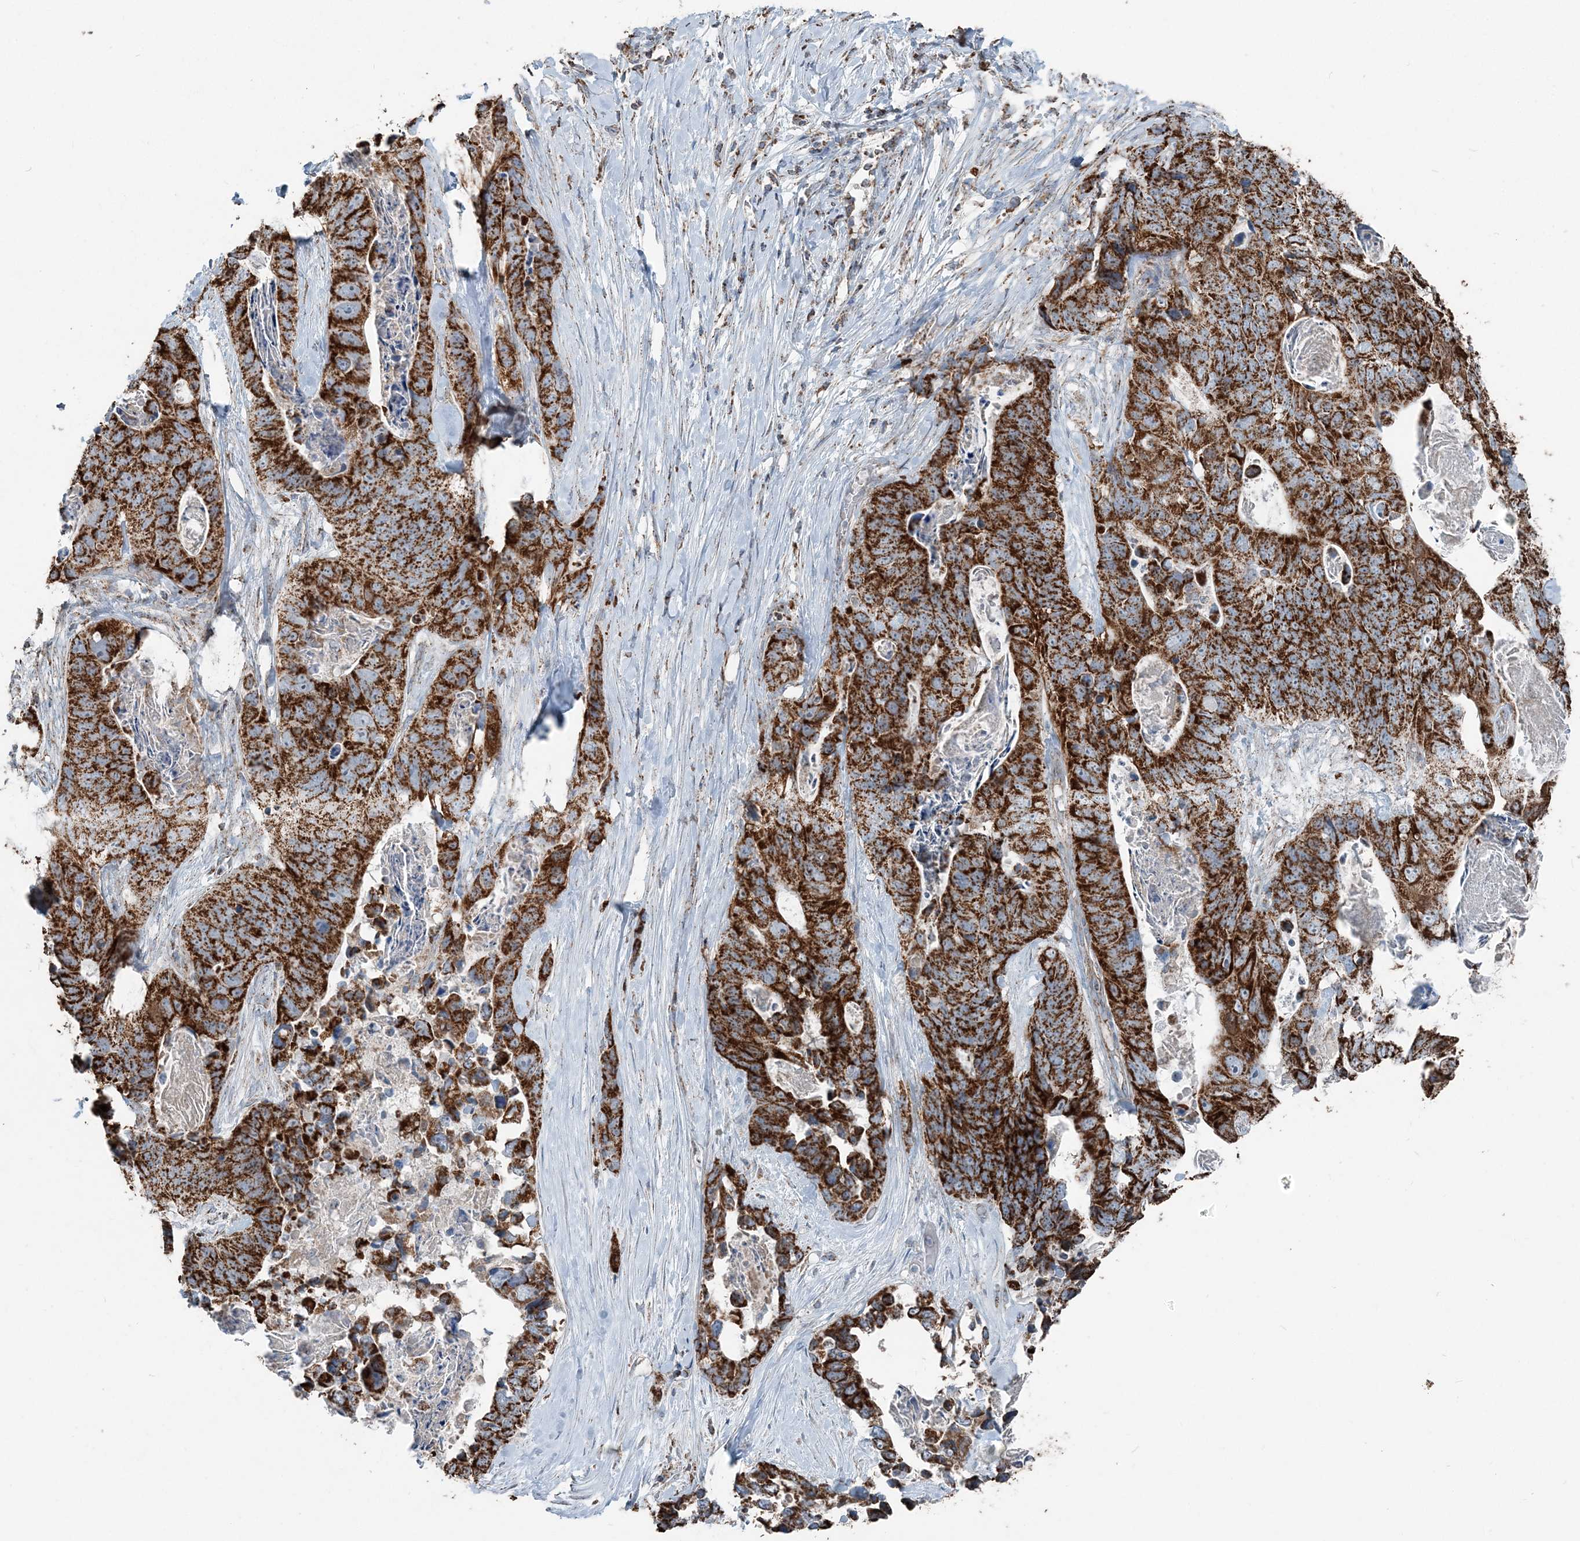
{"staining": {"intensity": "strong", "quantity": ">75%", "location": "cytoplasmic/membranous"}, "tissue": "stomach cancer", "cell_type": "Tumor cells", "image_type": "cancer", "snomed": [{"axis": "morphology", "description": "Adenocarcinoma, NOS"}, {"axis": "topography", "description": "Stomach"}], "caption": "Strong cytoplasmic/membranous protein expression is present in approximately >75% of tumor cells in stomach cancer.", "gene": "SUCLG1", "patient": {"sex": "female", "age": 89}}